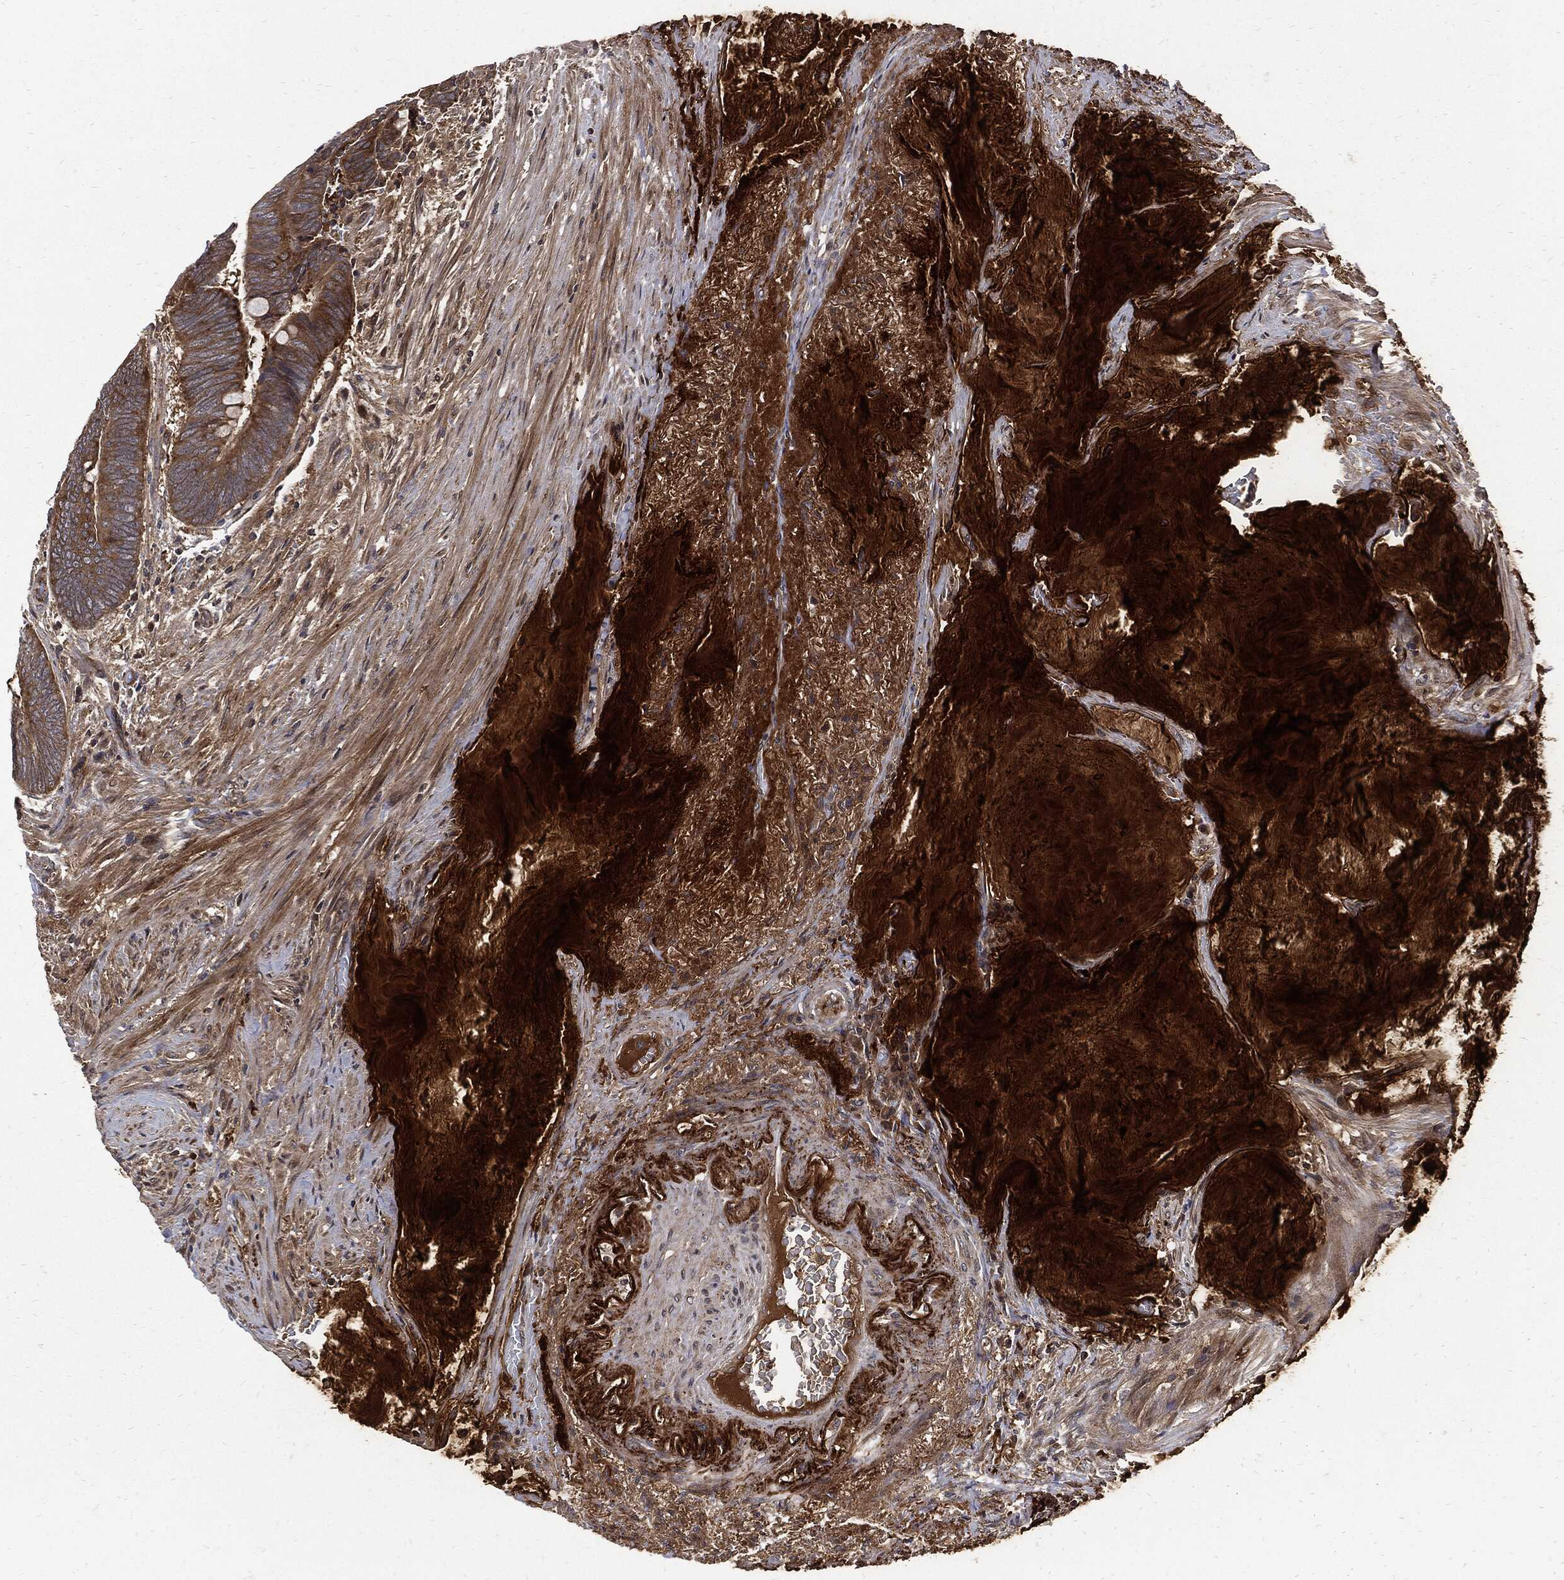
{"staining": {"intensity": "strong", "quantity": ">75%", "location": "cytoplasmic/membranous"}, "tissue": "colorectal cancer", "cell_type": "Tumor cells", "image_type": "cancer", "snomed": [{"axis": "morphology", "description": "Normal tissue, NOS"}, {"axis": "morphology", "description": "Adenocarcinoma, NOS"}, {"axis": "topography", "description": "Rectum"}], "caption": "Human adenocarcinoma (colorectal) stained for a protein (brown) exhibits strong cytoplasmic/membranous positive positivity in about >75% of tumor cells.", "gene": "CLU", "patient": {"sex": "male", "age": 92}}